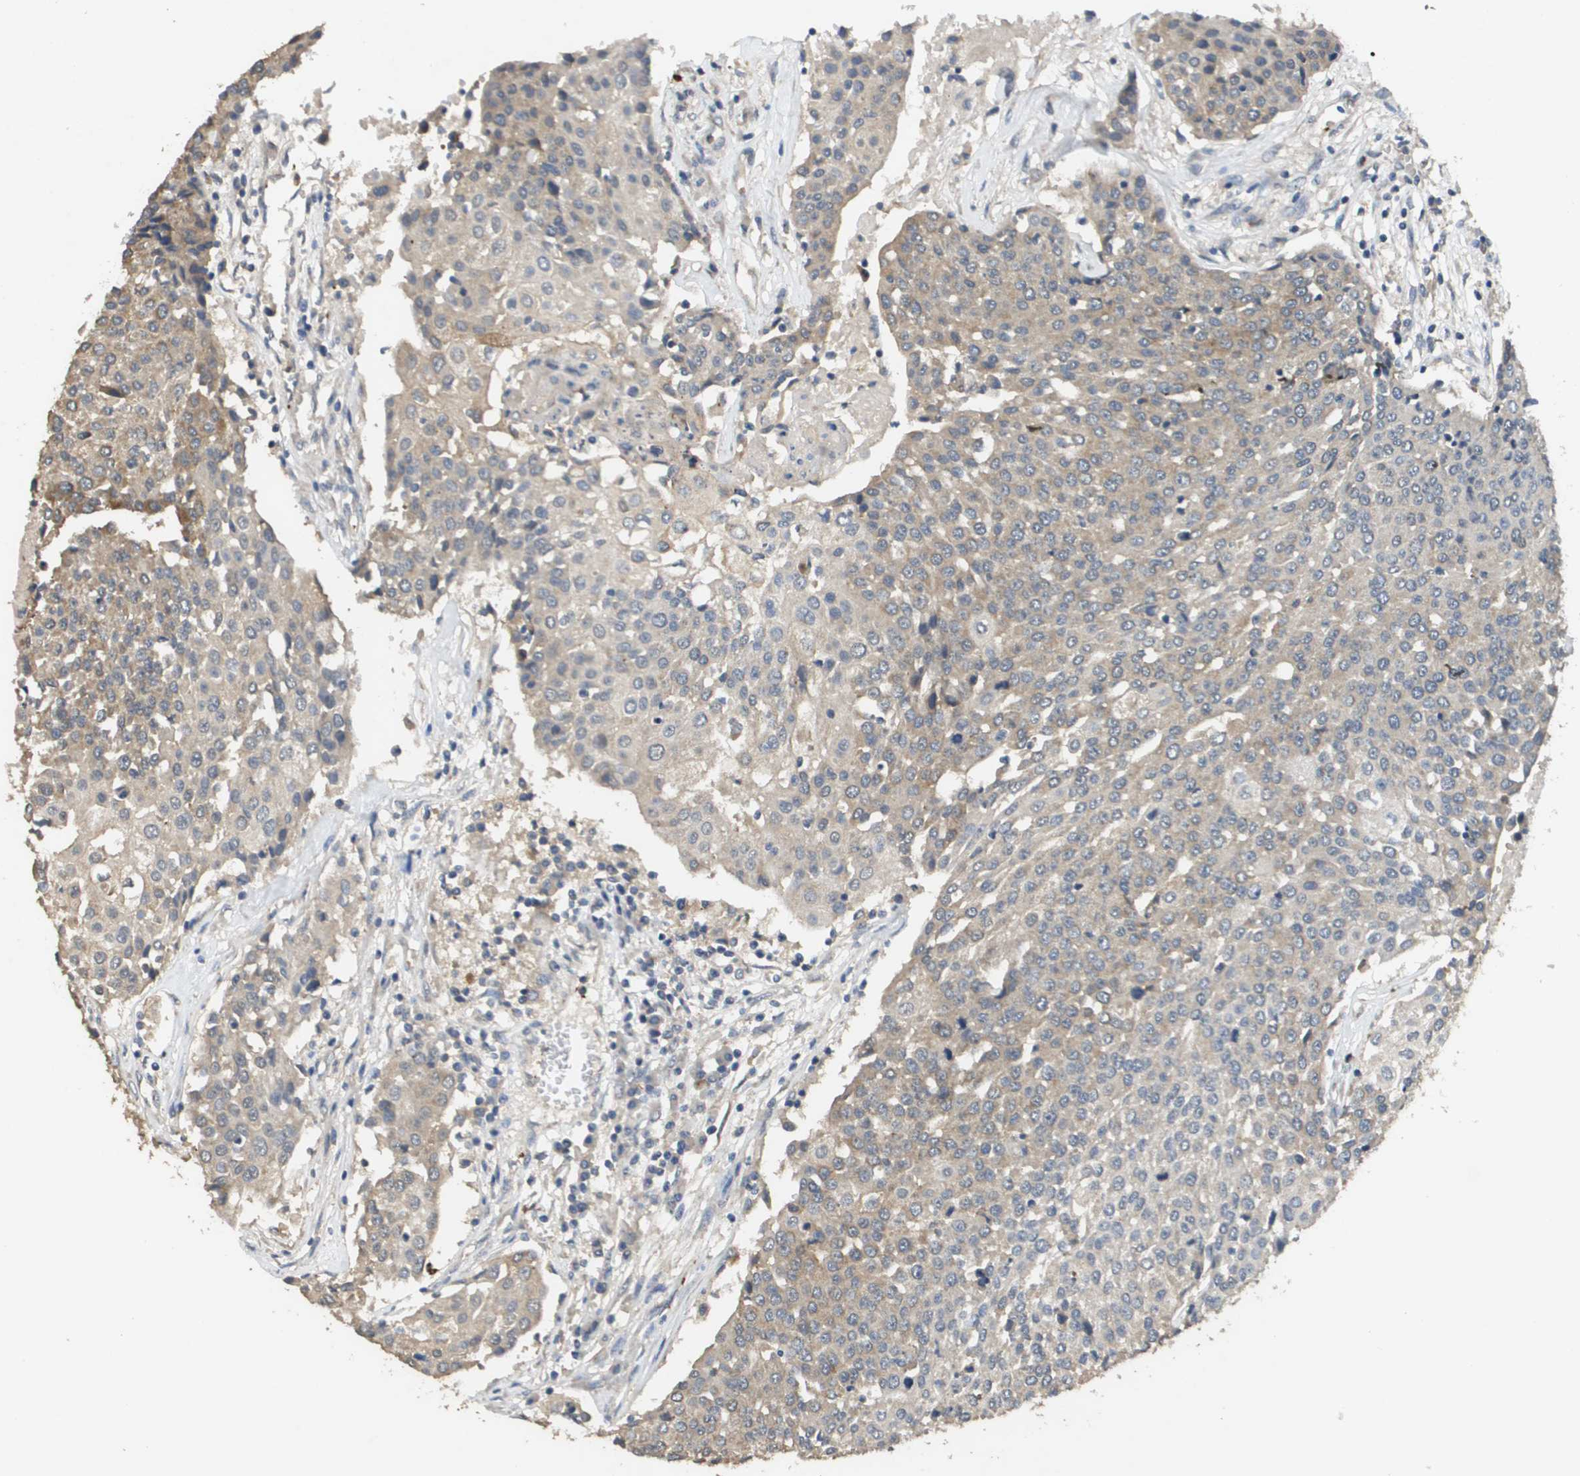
{"staining": {"intensity": "weak", "quantity": ">75%", "location": "cytoplasmic/membranous"}, "tissue": "urothelial cancer", "cell_type": "Tumor cells", "image_type": "cancer", "snomed": [{"axis": "morphology", "description": "Urothelial carcinoma, High grade"}, {"axis": "topography", "description": "Urinary bladder"}], "caption": "This histopathology image reveals immunohistochemistry (IHC) staining of human urothelial cancer, with low weak cytoplasmic/membranous expression in approximately >75% of tumor cells.", "gene": "RAB27B", "patient": {"sex": "female", "age": 85}}